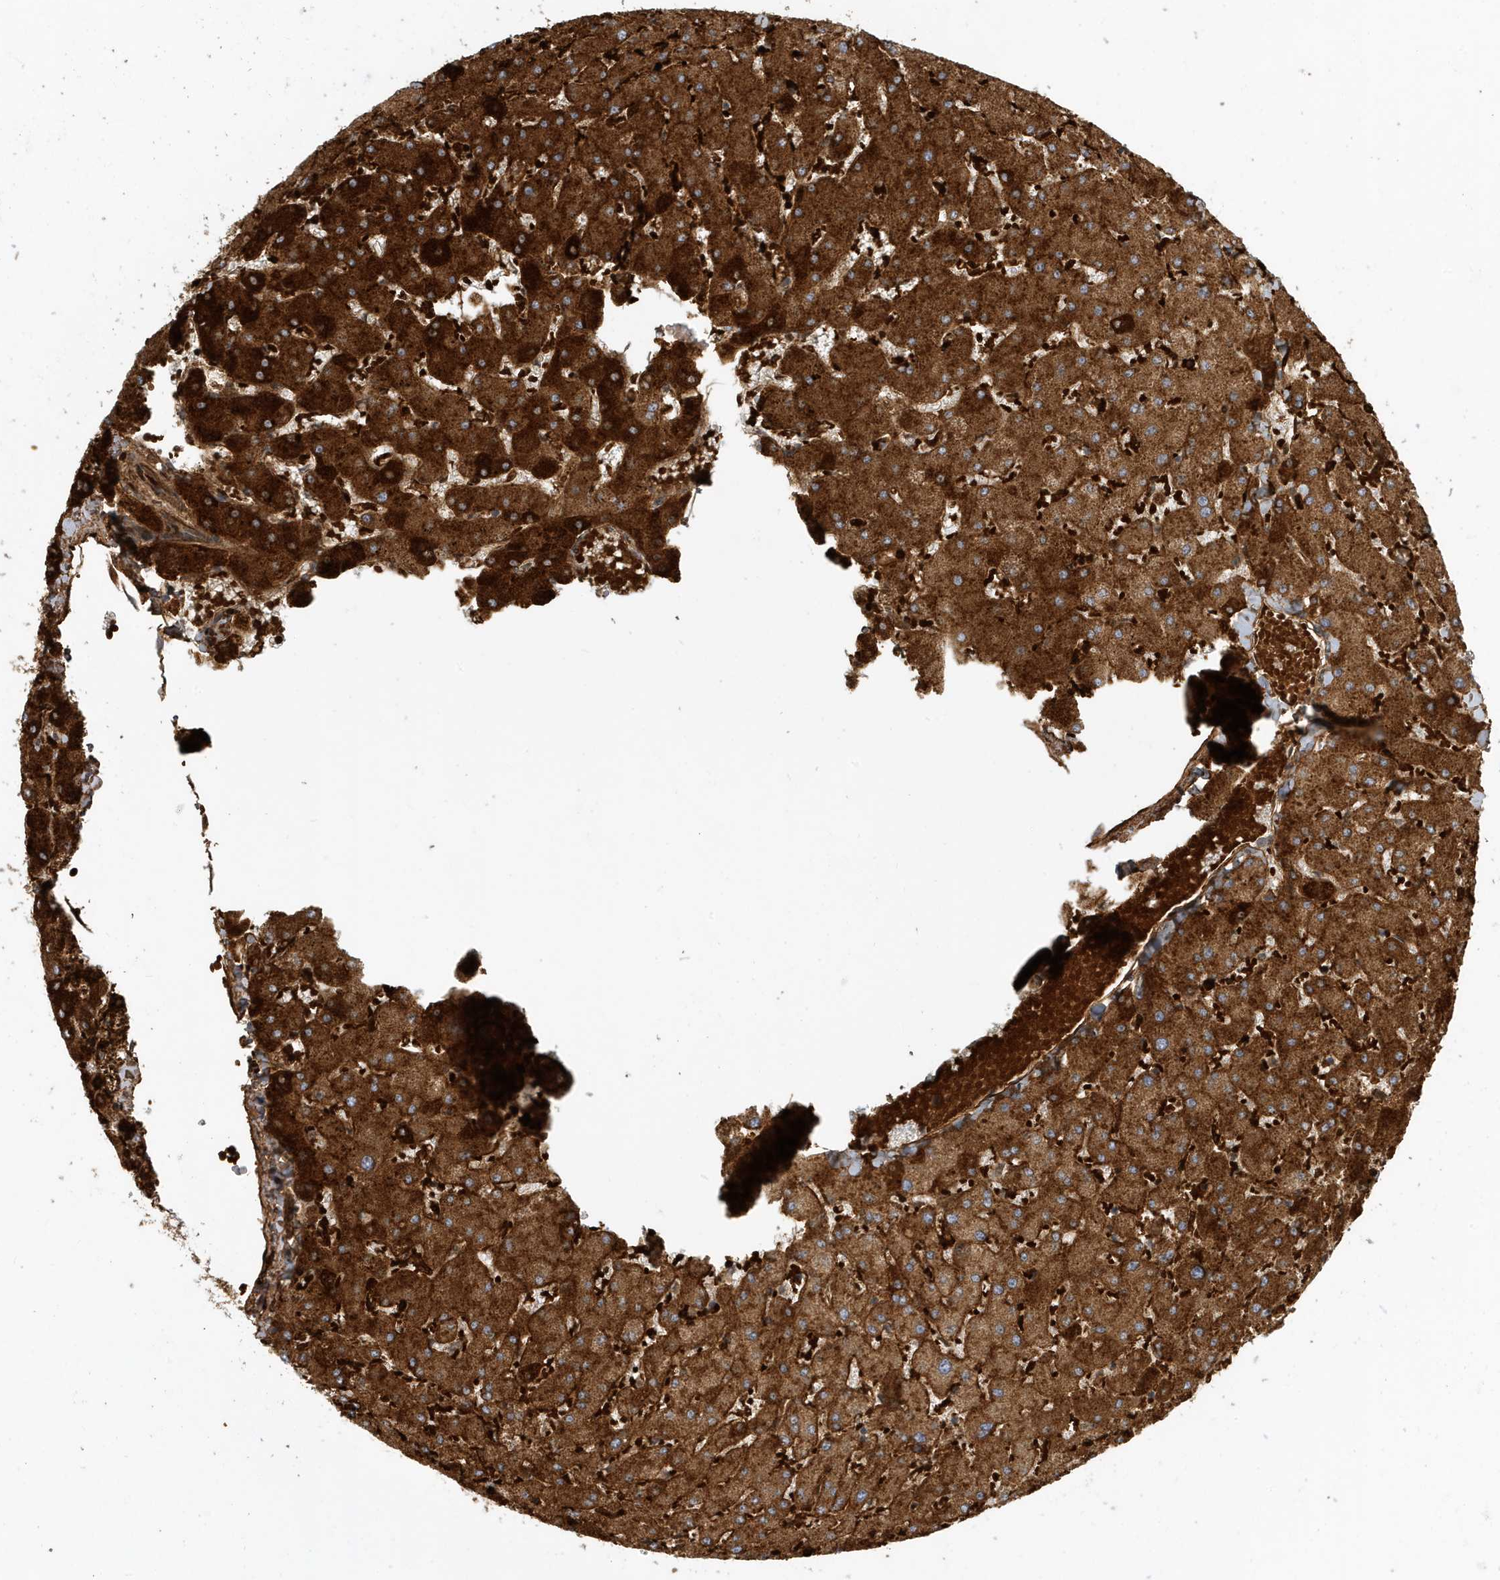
{"staining": {"intensity": "moderate", "quantity": ">75%", "location": "cytoplasmic/membranous"}, "tissue": "liver", "cell_type": "Cholangiocytes", "image_type": "normal", "snomed": [{"axis": "morphology", "description": "Normal tissue, NOS"}, {"axis": "topography", "description": "Liver"}], "caption": "Protein staining reveals moderate cytoplasmic/membranous staining in approximately >75% of cholangiocytes in unremarkable liver. Immunohistochemistry stains the protein of interest in brown and the nuclei are stained blue.", "gene": "FYCO1", "patient": {"sex": "female", "age": 63}}